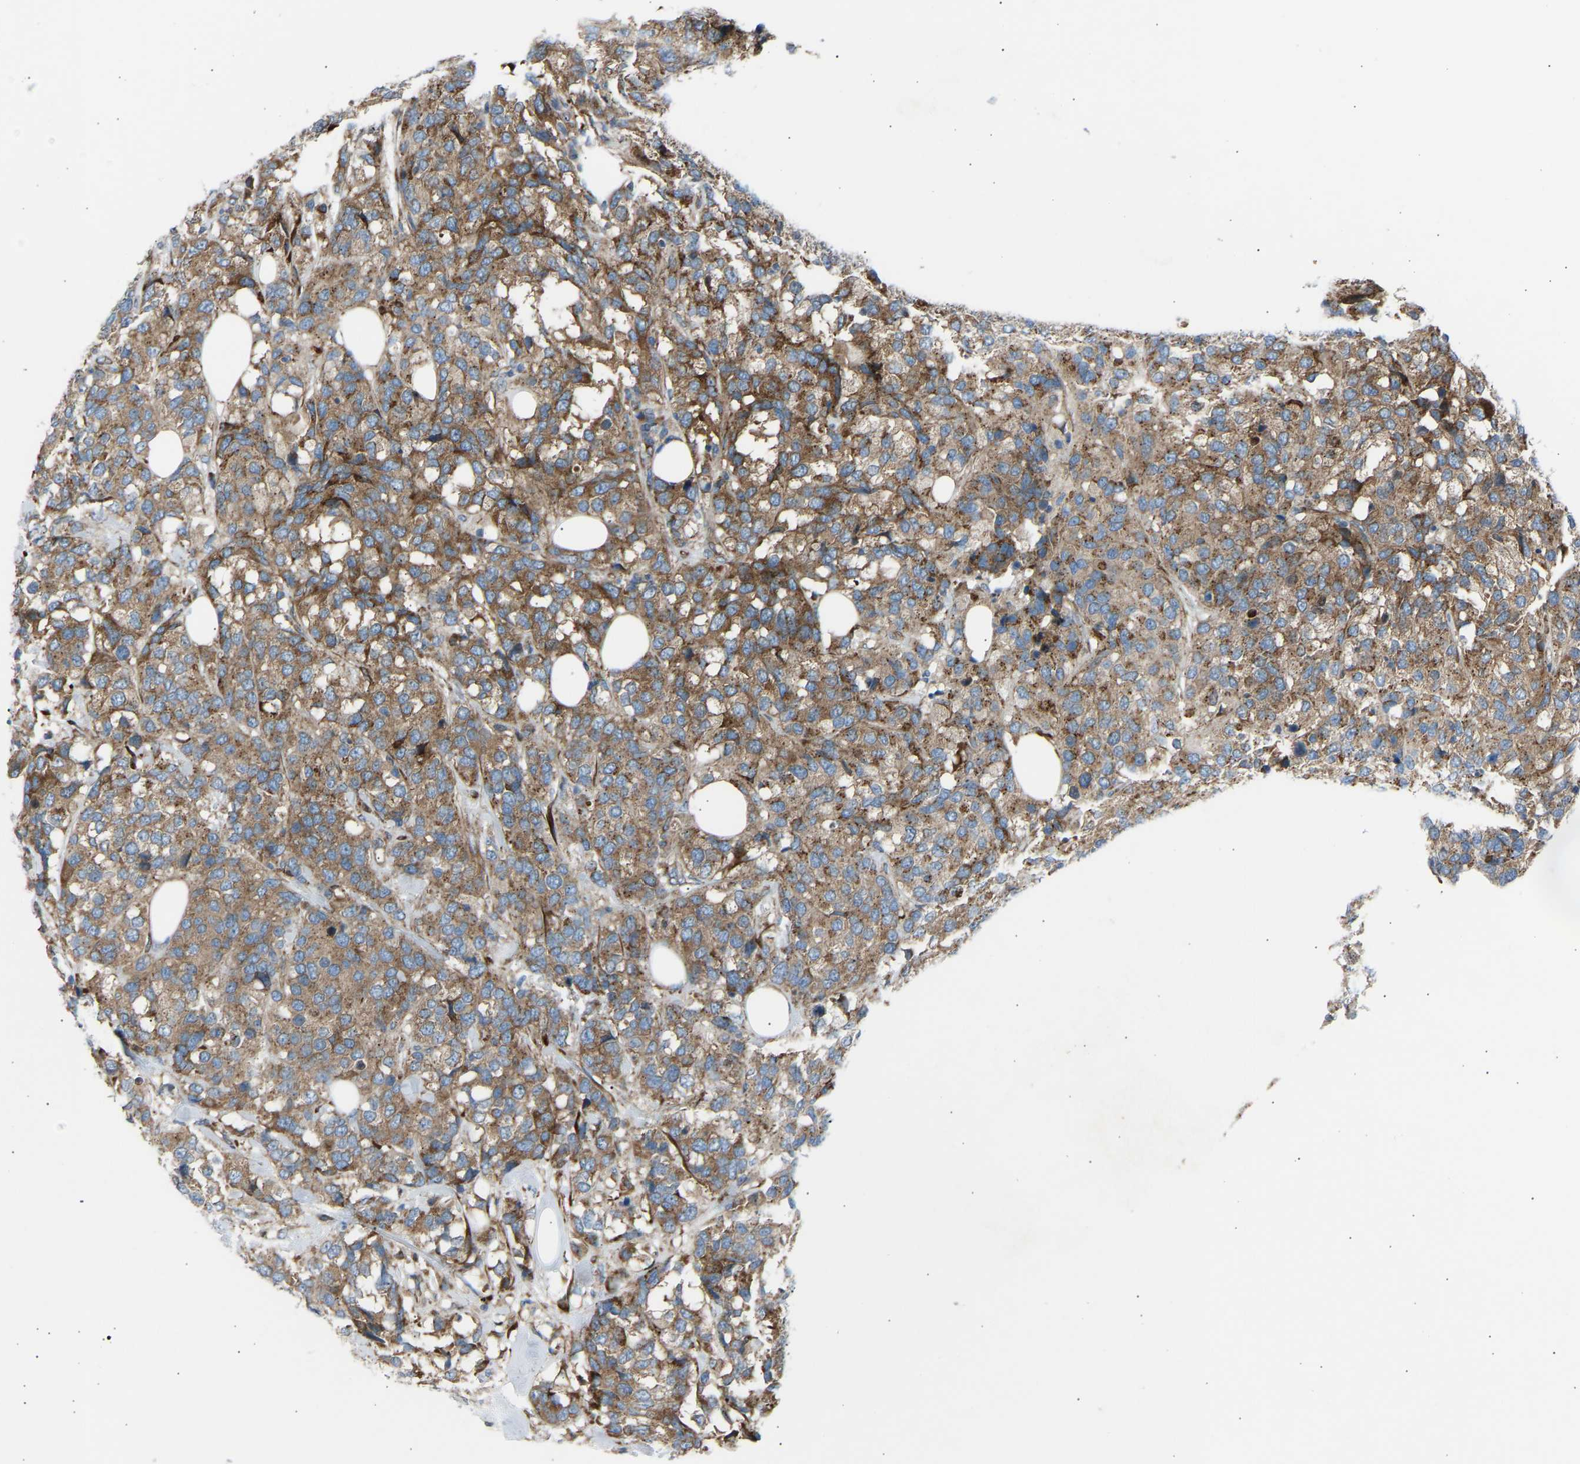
{"staining": {"intensity": "moderate", "quantity": ">75%", "location": "cytoplasmic/membranous"}, "tissue": "breast cancer", "cell_type": "Tumor cells", "image_type": "cancer", "snomed": [{"axis": "morphology", "description": "Lobular carcinoma"}, {"axis": "topography", "description": "Breast"}], "caption": "The image demonstrates staining of breast lobular carcinoma, revealing moderate cytoplasmic/membranous protein expression (brown color) within tumor cells.", "gene": "VPS41", "patient": {"sex": "female", "age": 59}}